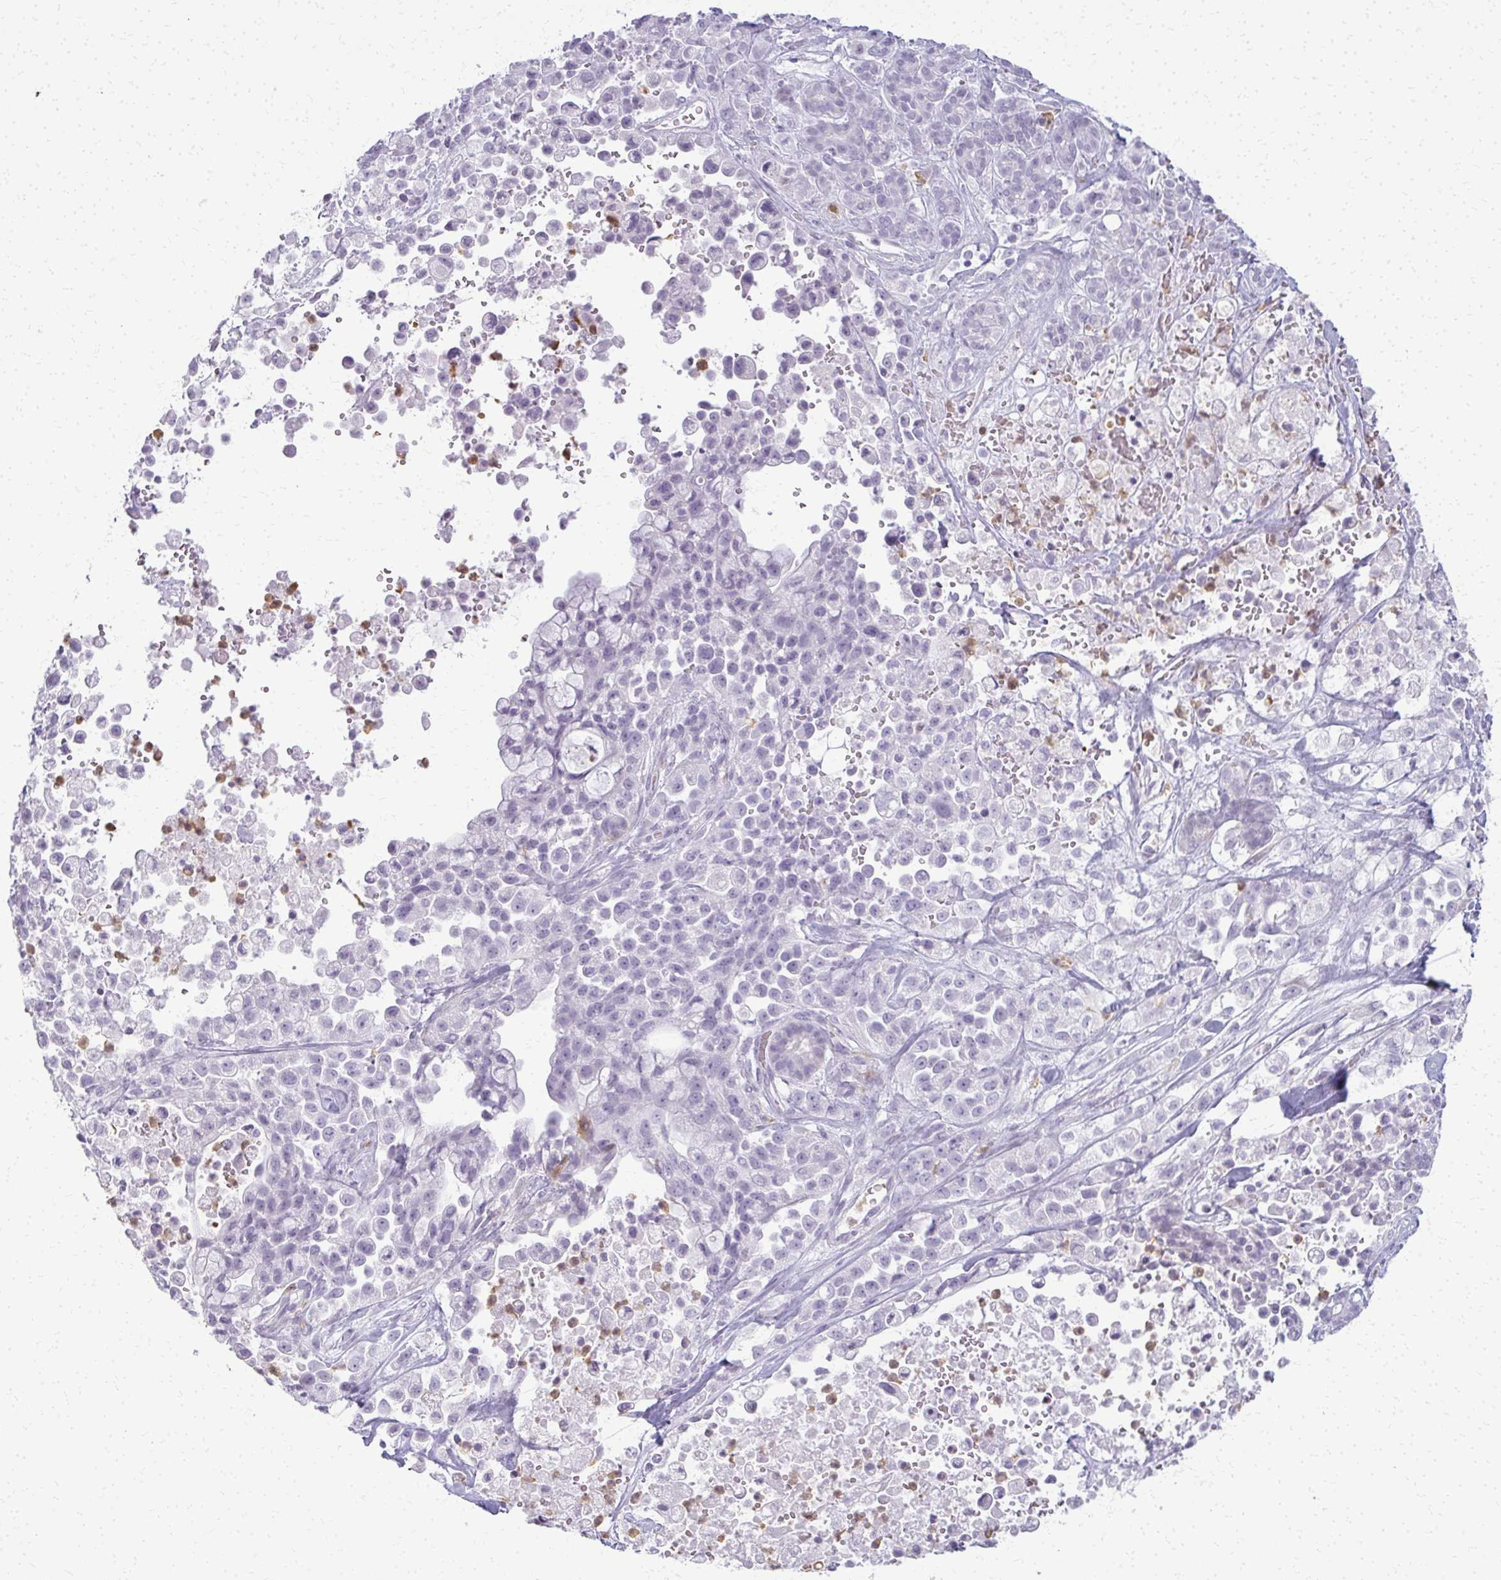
{"staining": {"intensity": "negative", "quantity": "none", "location": "none"}, "tissue": "pancreatic cancer", "cell_type": "Tumor cells", "image_type": "cancer", "snomed": [{"axis": "morphology", "description": "Adenocarcinoma, NOS"}, {"axis": "topography", "description": "Pancreas"}], "caption": "Protein analysis of pancreatic cancer demonstrates no significant positivity in tumor cells.", "gene": "CA3", "patient": {"sex": "male", "age": 44}}